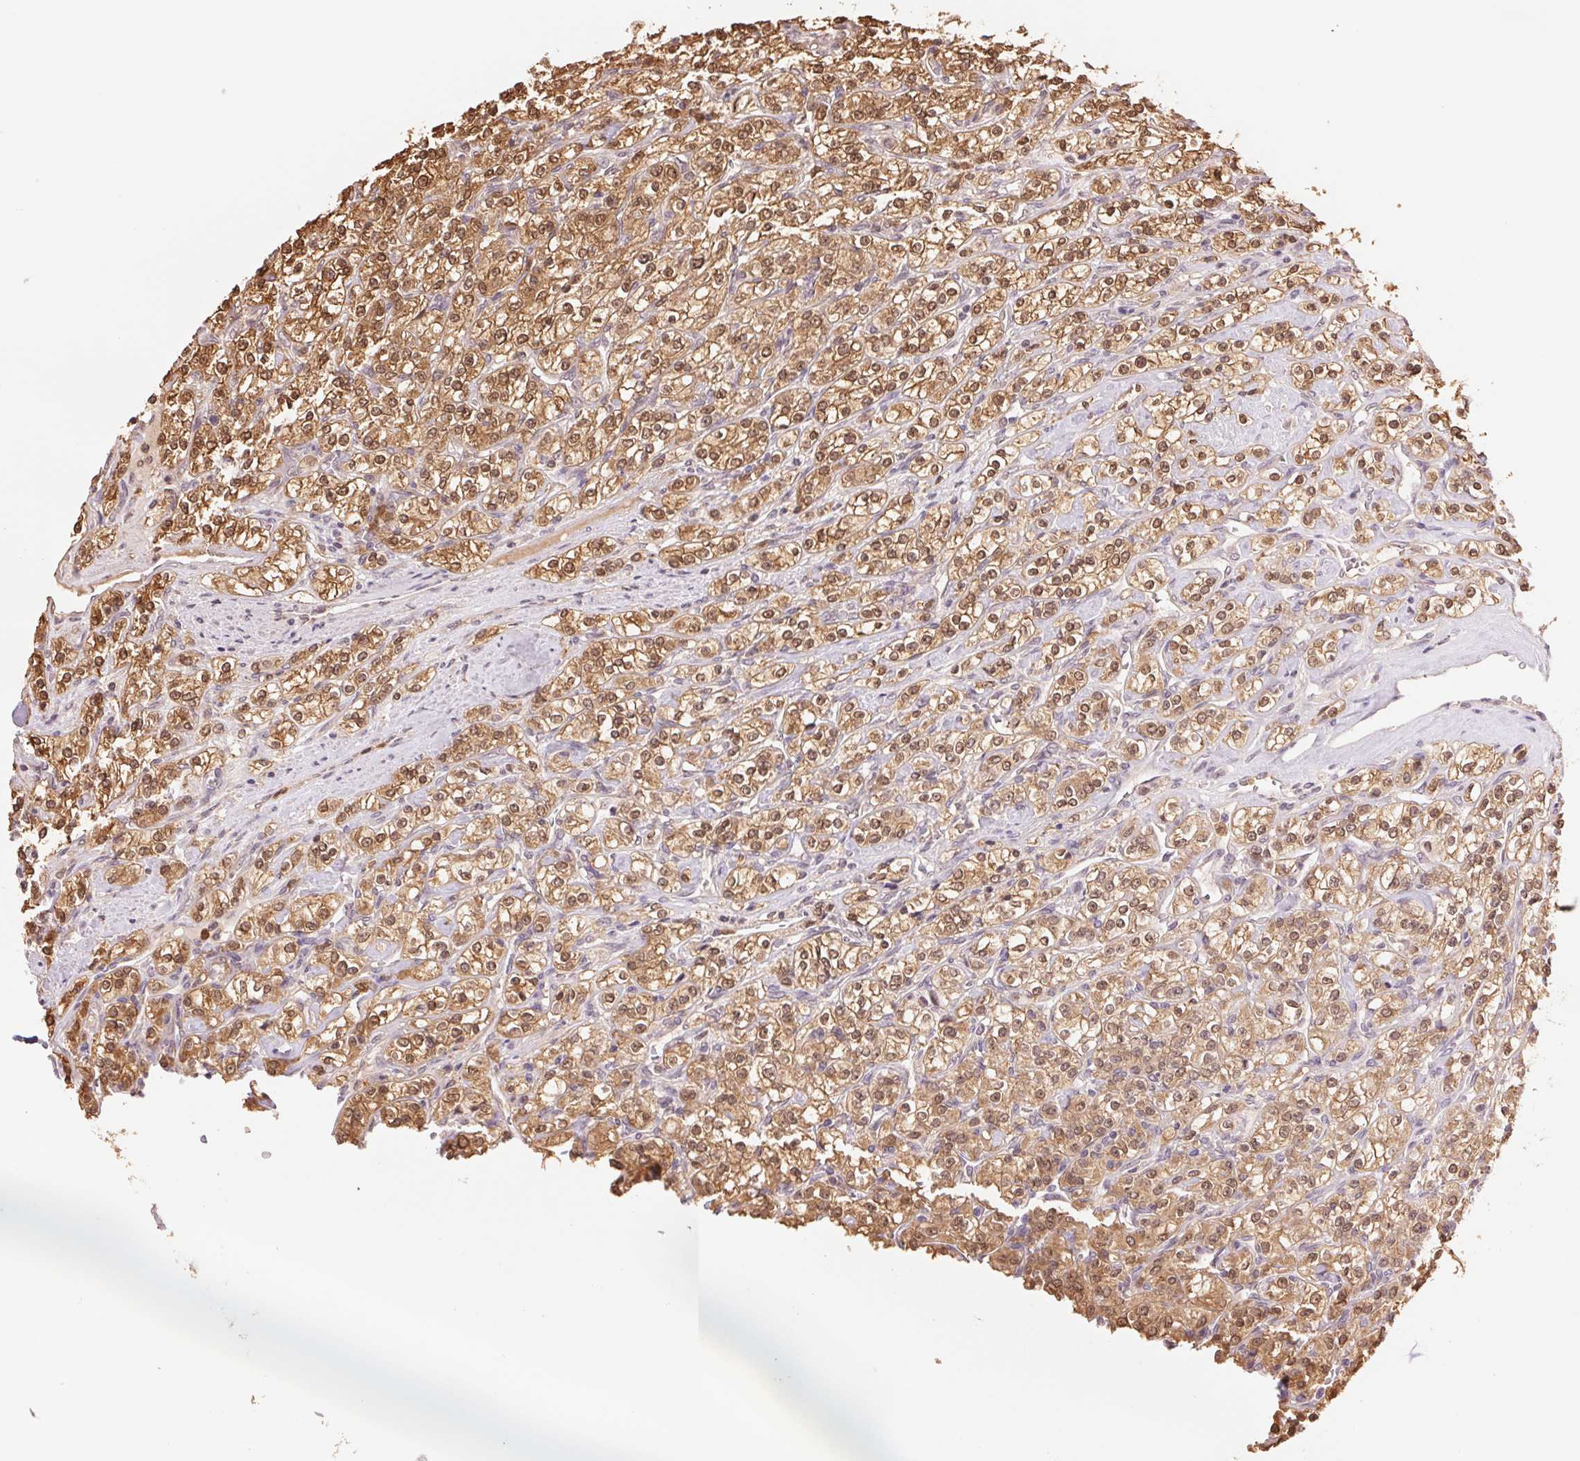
{"staining": {"intensity": "moderate", "quantity": ">75%", "location": "cytoplasmic/membranous,nuclear"}, "tissue": "renal cancer", "cell_type": "Tumor cells", "image_type": "cancer", "snomed": [{"axis": "morphology", "description": "Adenocarcinoma, NOS"}, {"axis": "topography", "description": "Kidney"}], "caption": "This is an image of immunohistochemistry (IHC) staining of adenocarcinoma (renal), which shows moderate expression in the cytoplasmic/membranous and nuclear of tumor cells.", "gene": "CDC123", "patient": {"sex": "male", "age": 77}}